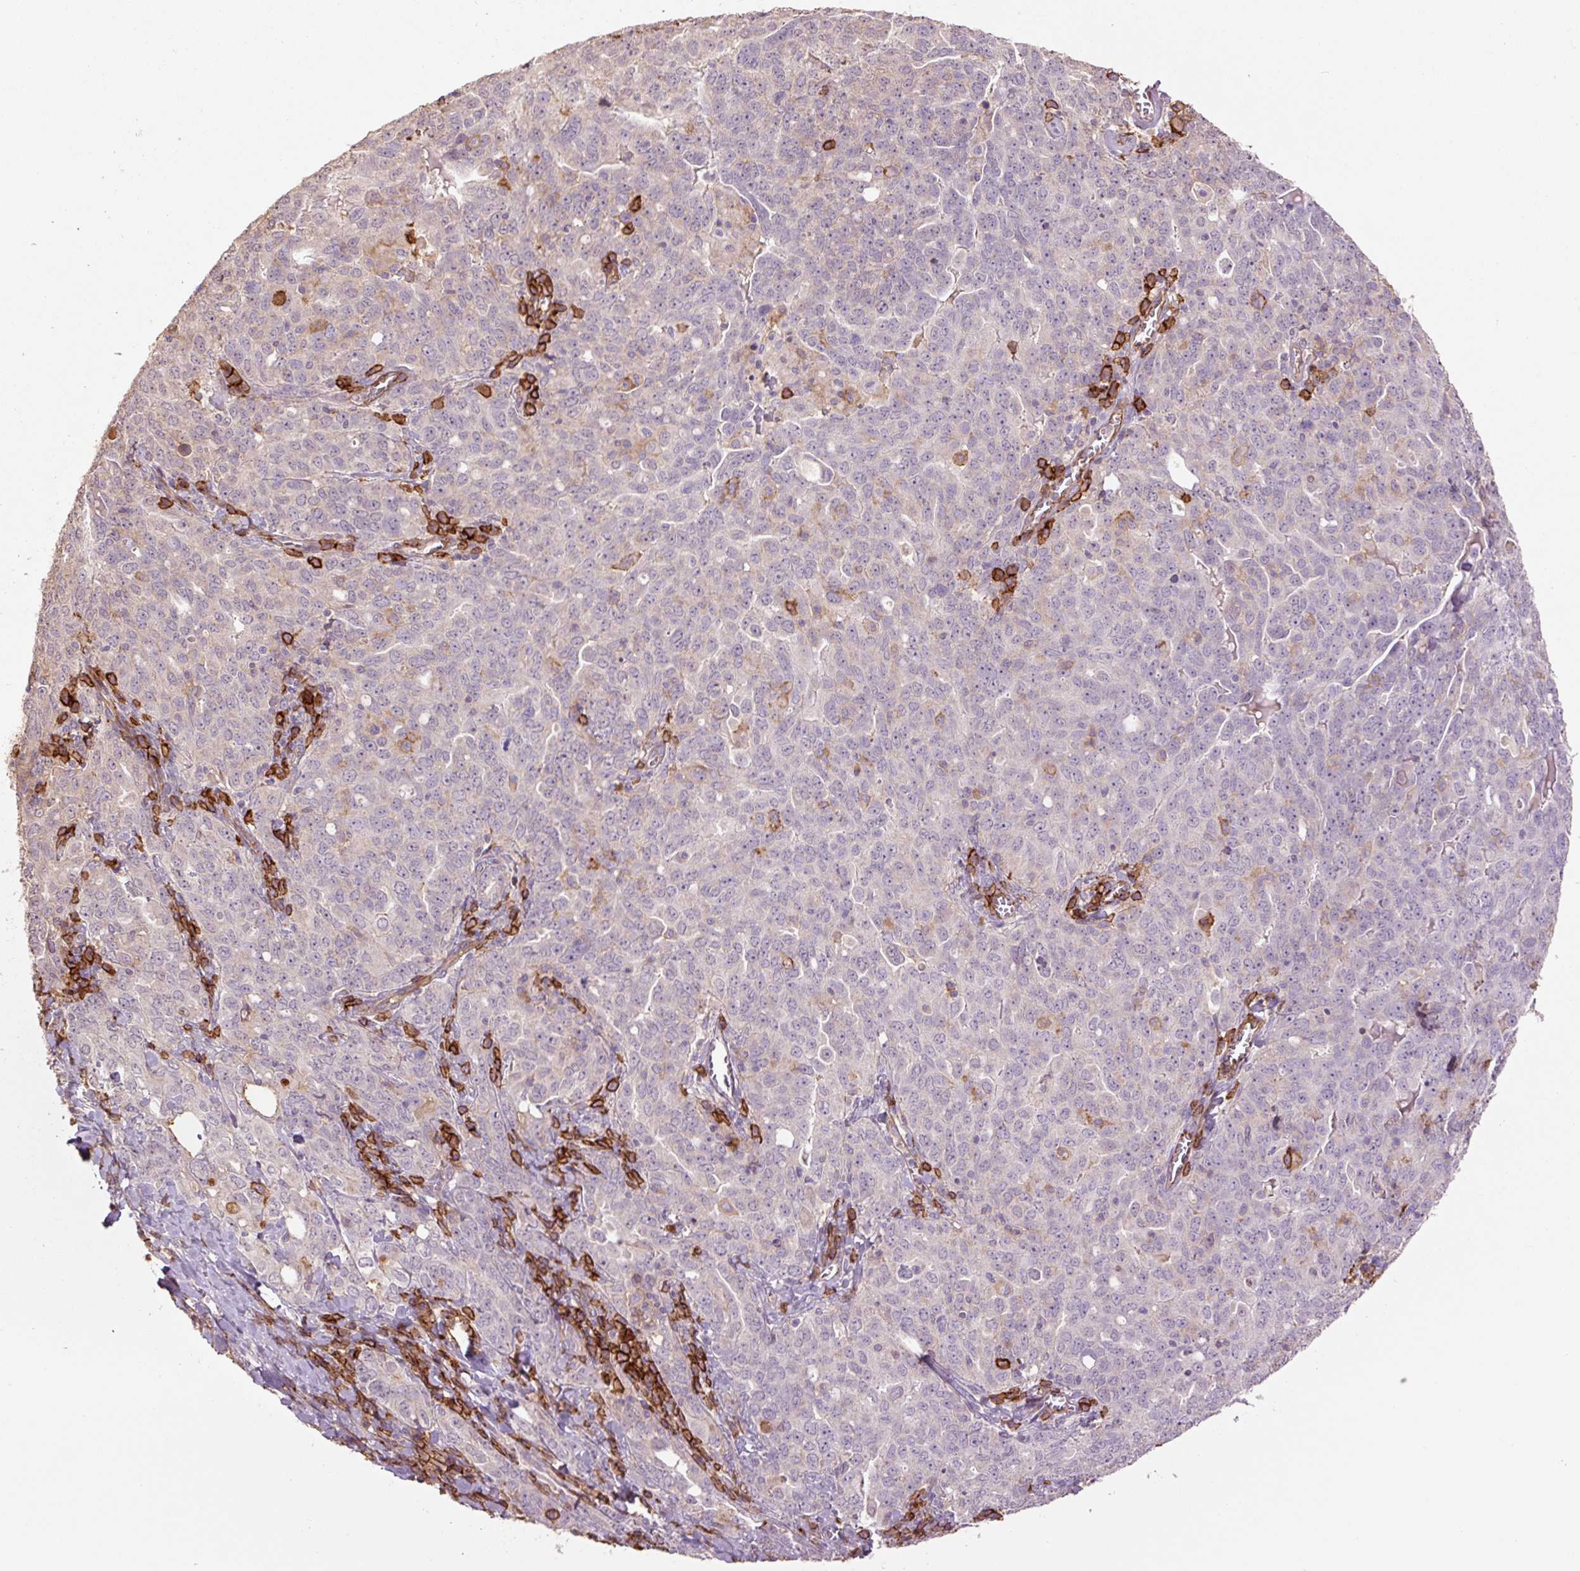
{"staining": {"intensity": "negative", "quantity": "none", "location": "none"}, "tissue": "ovarian cancer", "cell_type": "Tumor cells", "image_type": "cancer", "snomed": [{"axis": "morphology", "description": "Carcinoma, endometroid"}, {"axis": "topography", "description": "Ovary"}], "caption": "This is a image of immunohistochemistry (IHC) staining of ovarian cancer, which shows no expression in tumor cells.", "gene": "SLC1A4", "patient": {"sex": "female", "age": 62}}